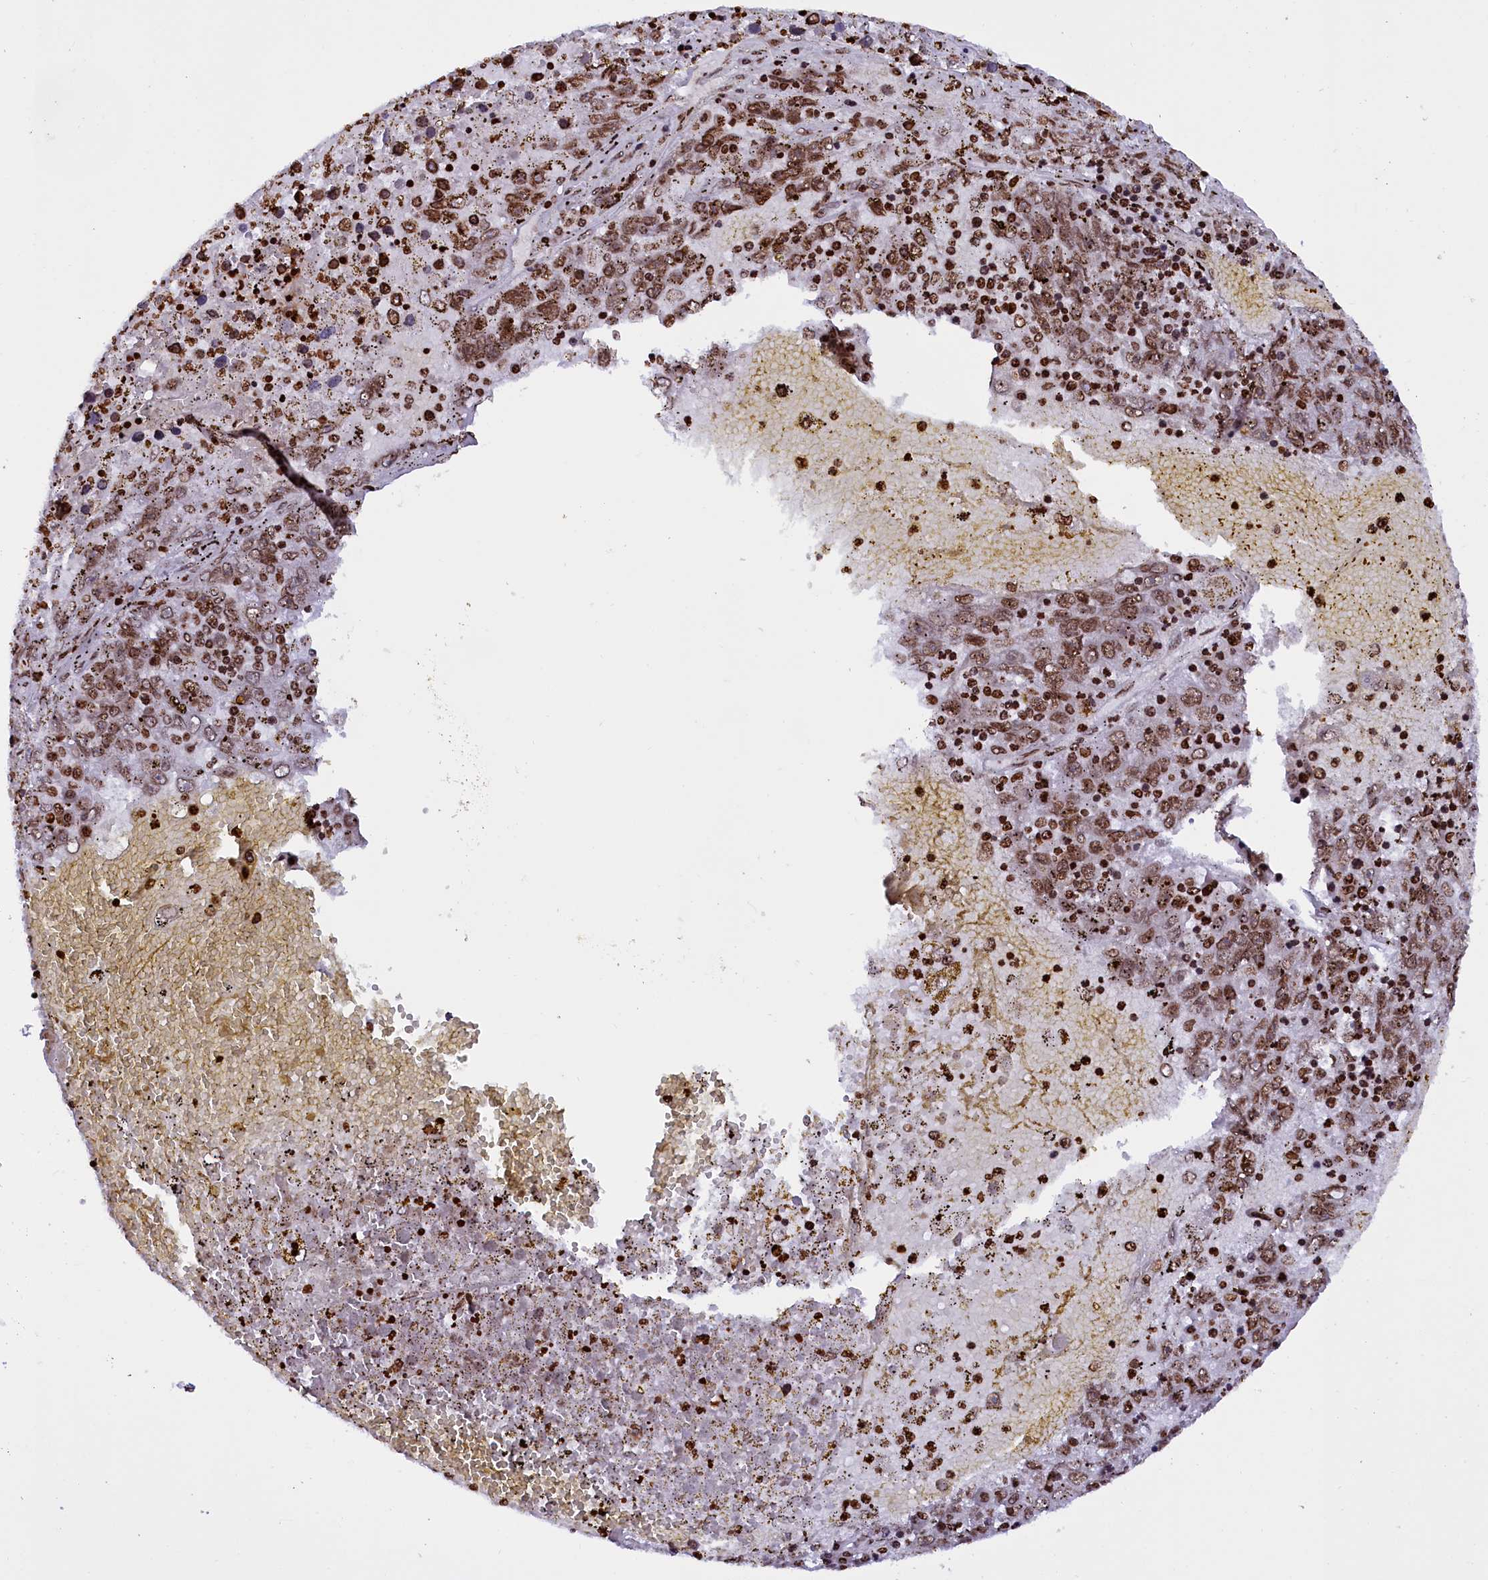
{"staining": {"intensity": "moderate", "quantity": ">75%", "location": "nuclear"}, "tissue": "liver cancer", "cell_type": "Tumor cells", "image_type": "cancer", "snomed": [{"axis": "morphology", "description": "Carcinoma, Hepatocellular, NOS"}, {"axis": "topography", "description": "Liver"}], "caption": "DAB (3,3'-diaminobenzidine) immunohistochemical staining of liver cancer reveals moderate nuclear protein expression in approximately >75% of tumor cells.", "gene": "TIMM29", "patient": {"sex": "male", "age": 49}}